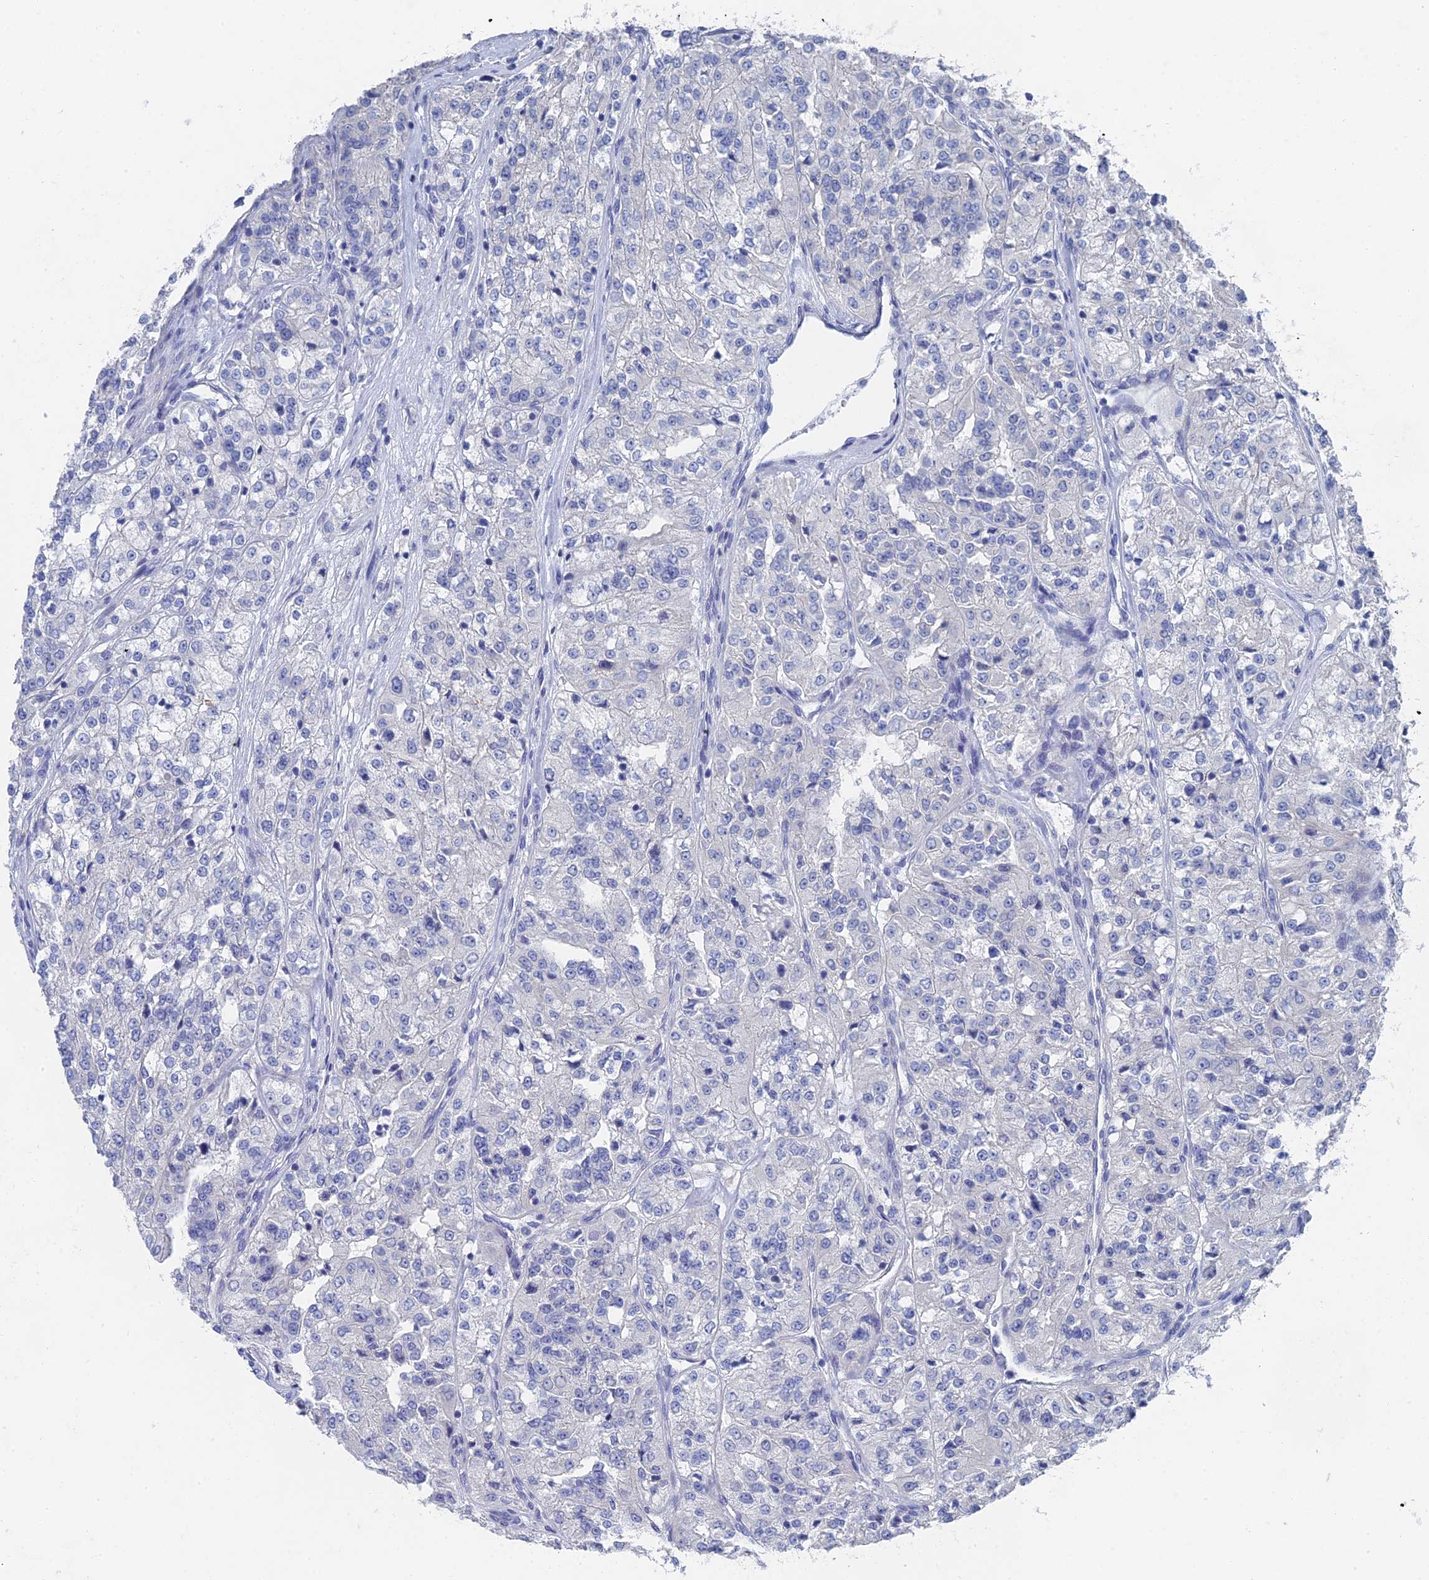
{"staining": {"intensity": "negative", "quantity": "none", "location": "none"}, "tissue": "renal cancer", "cell_type": "Tumor cells", "image_type": "cancer", "snomed": [{"axis": "morphology", "description": "Adenocarcinoma, NOS"}, {"axis": "topography", "description": "Kidney"}], "caption": "Adenocarcinoma (renal) stained for a protein using immunohistochemistry shows no positivity tumor cells.", "gene": "GFAP", "patient": {"sex": "female", "age": 63}}